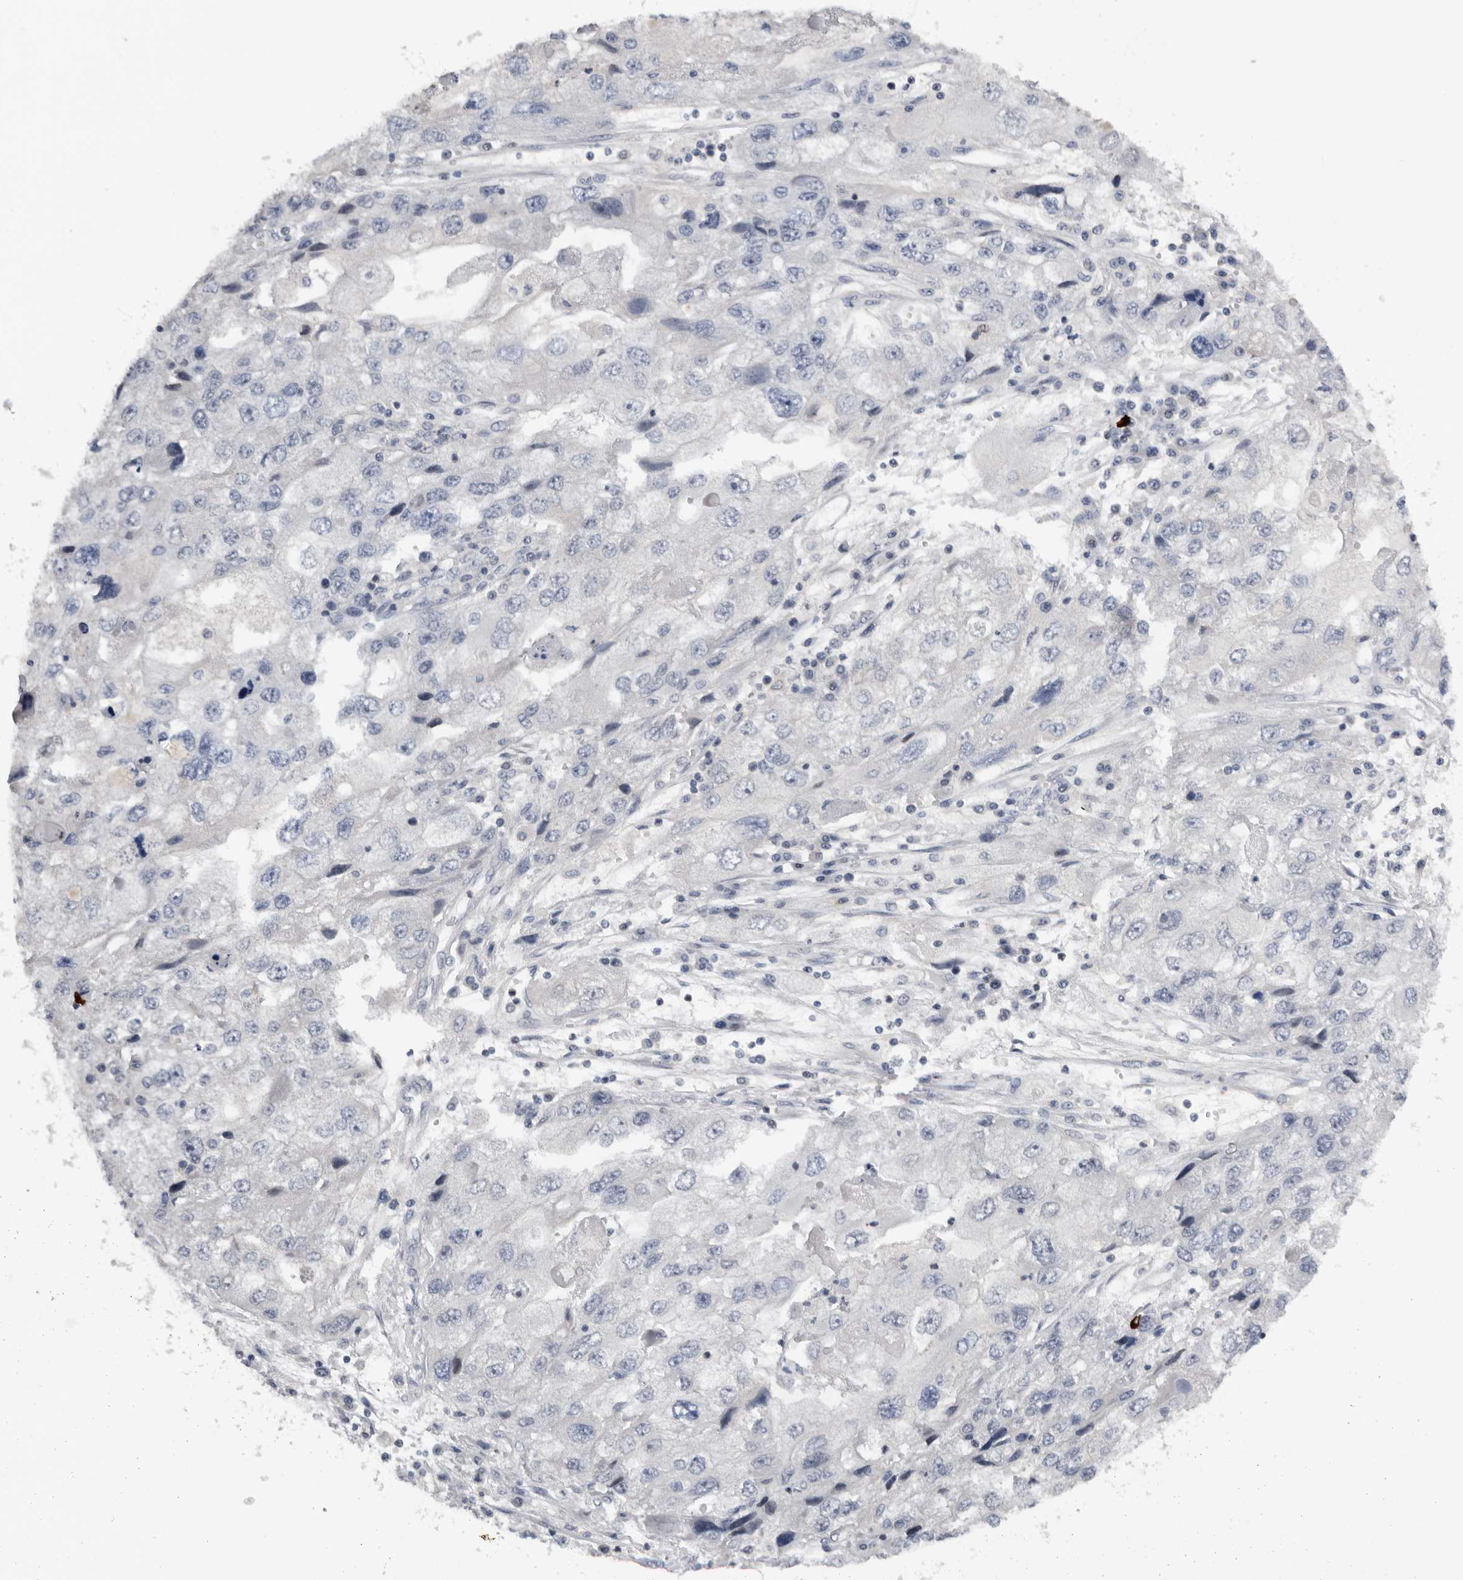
{"staining": {"intensity": "negative", "quantity": "none", "location": "none"}, "tissue": "endometrial cancer", "cell_type": "Tumor cells", "image_type": "cancer", "snomed": [{"axis": "morphology", "description": "Adenocarcinoma, NOS"}, {"axis": "topography", "description": "Endometrium"}], "caption": "A high-resolution micrograph shows immunohistochemistry staining of endometrial cancer (adenocarcinoma), which demonstrates no significant staining in tumor cells.", "gene": "KIF2B", "patient": {"sex": "female", "age": 49}}